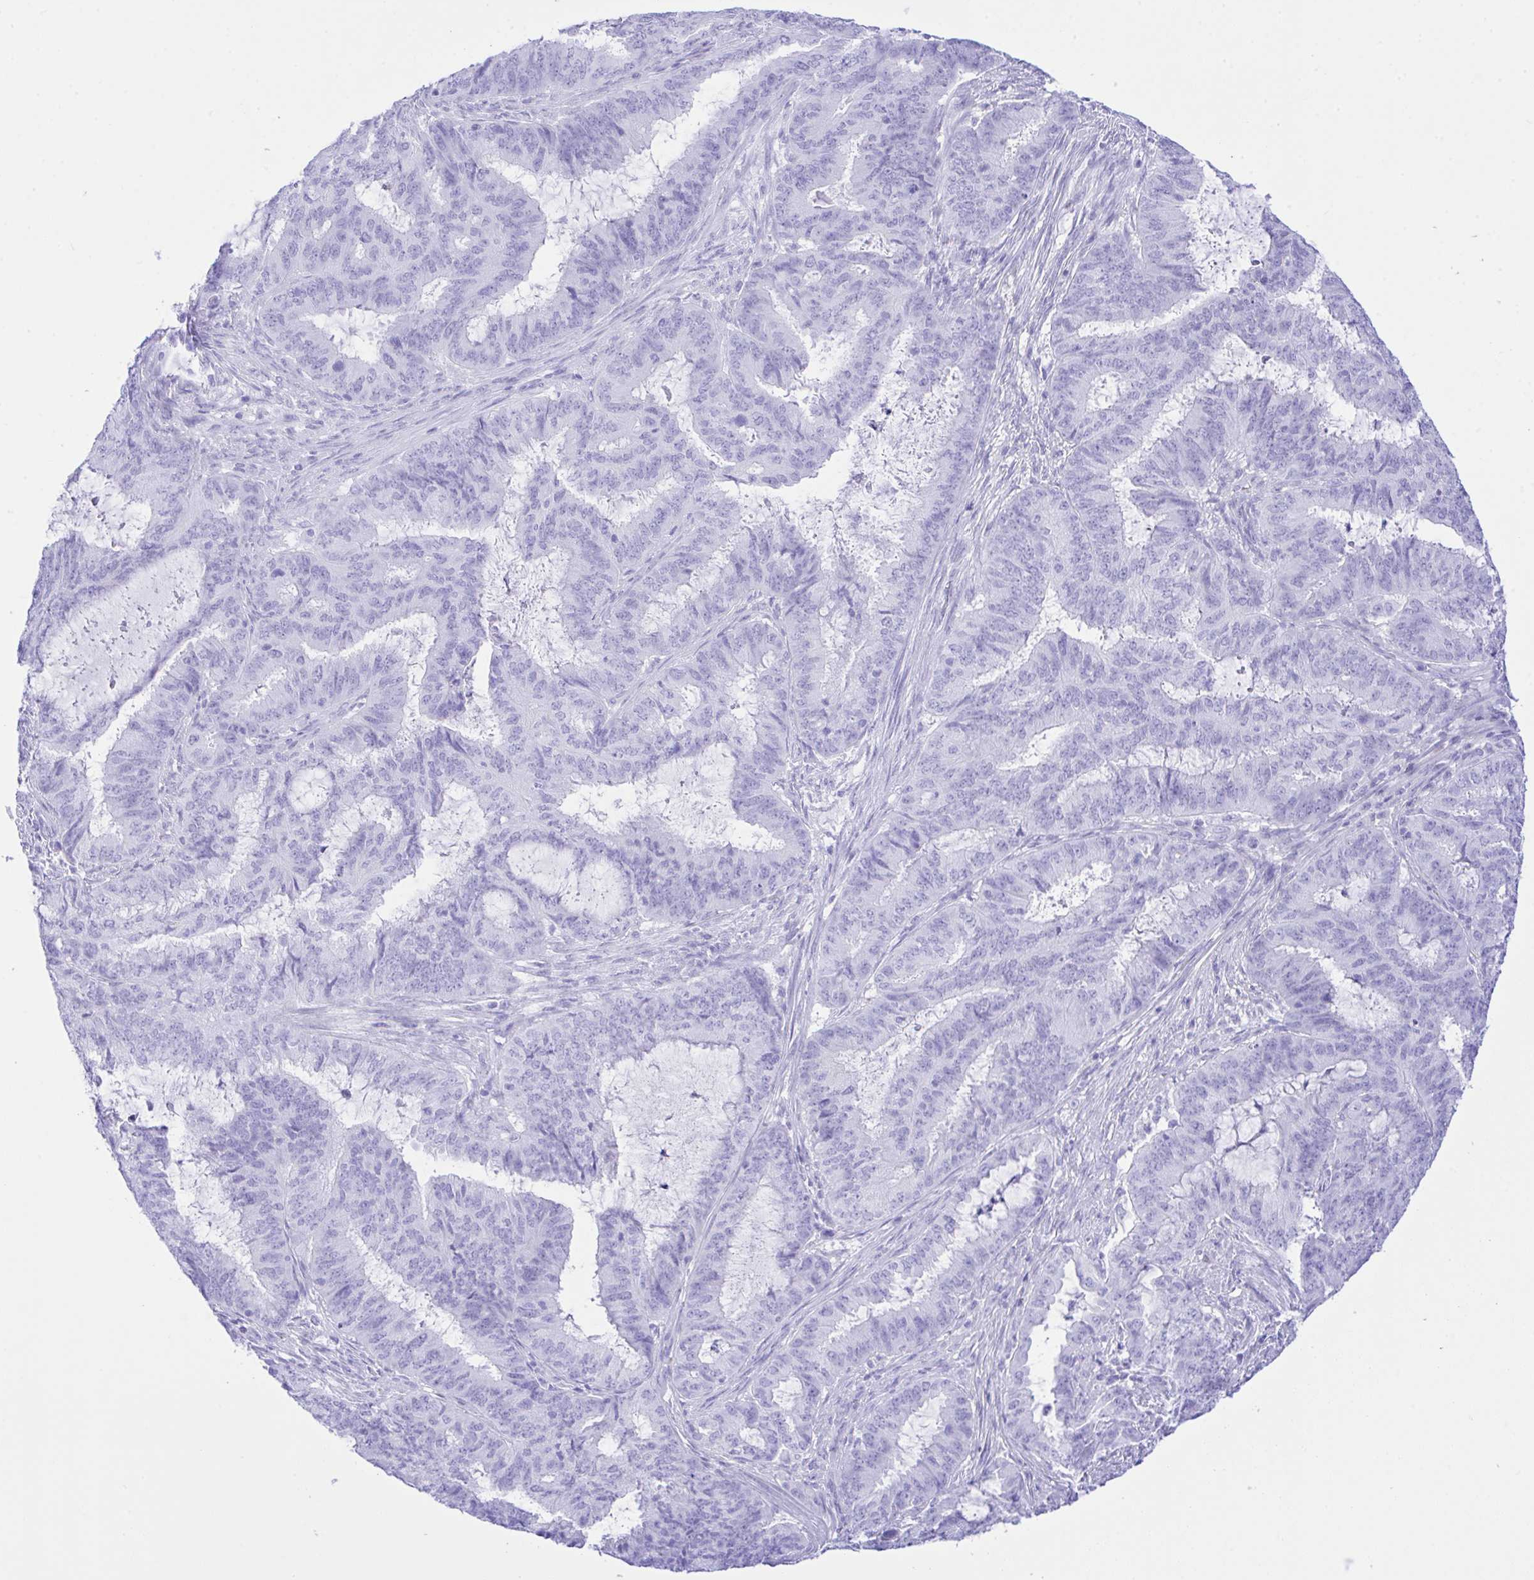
{"staining": {"intensity": "negative", "quantity": "none", "location": "none"}, "tissue": "endometrial cancer", "cell_type": "Tumor cells", "image_type": "cancer", "snomed": [{"axis": "morphology", "description": "Adenocarcinoma, NOS"}, {"axis": "topography", "description": "Endometrium"}], "caption": "This photomicrograph is of endometrial adenocarcinoma stained with immunohistochemistry to label a protein in brown with the nuclei are counter-stained blue. There is no staining in tumor cells.", "gene": "SELENOV", "patient": {"sex": "female", "age": 51}}